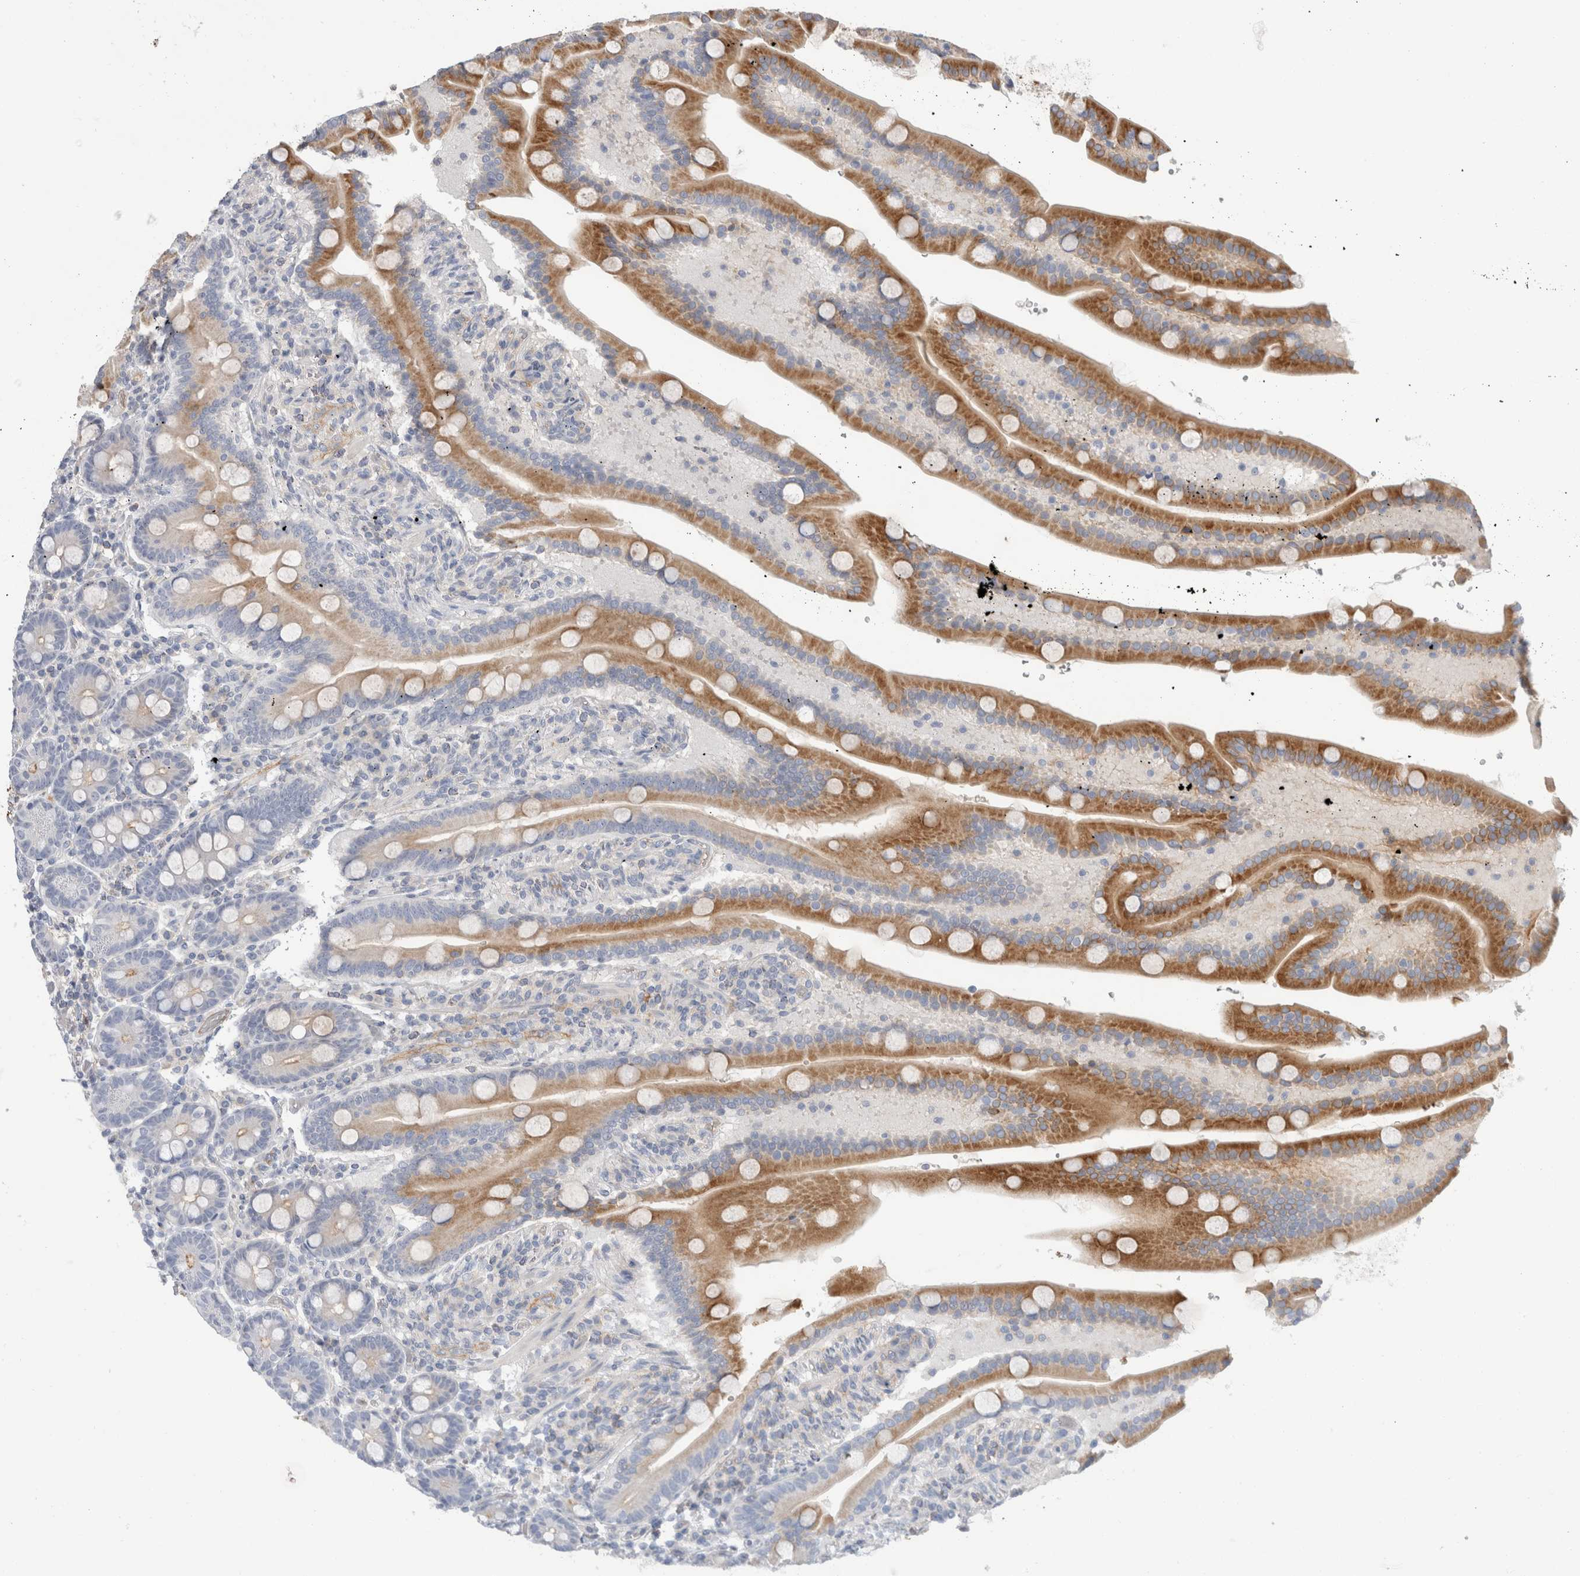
{"staining": {"intensity": "moderate", "quantity": ">75%", "location": "cytoplasmic/membranous"}, "tissue": "duodenum", "cell_type": "Glandular cells", "image_type": "normal", "snomed": [{"axis": "morphology", "description": "Normal tissue, NOS"}, {"axis": "topography", "description": "Duodenum"}], "caption": "An immunohistochemistry micrograph of normal tissue is shown. Protein staining in brown labels moderate cytoplasmic/membranous positivity in duodenum within glandular cells.", "gene": "CD55", "patient": {"sex": "male", "age": 54}}